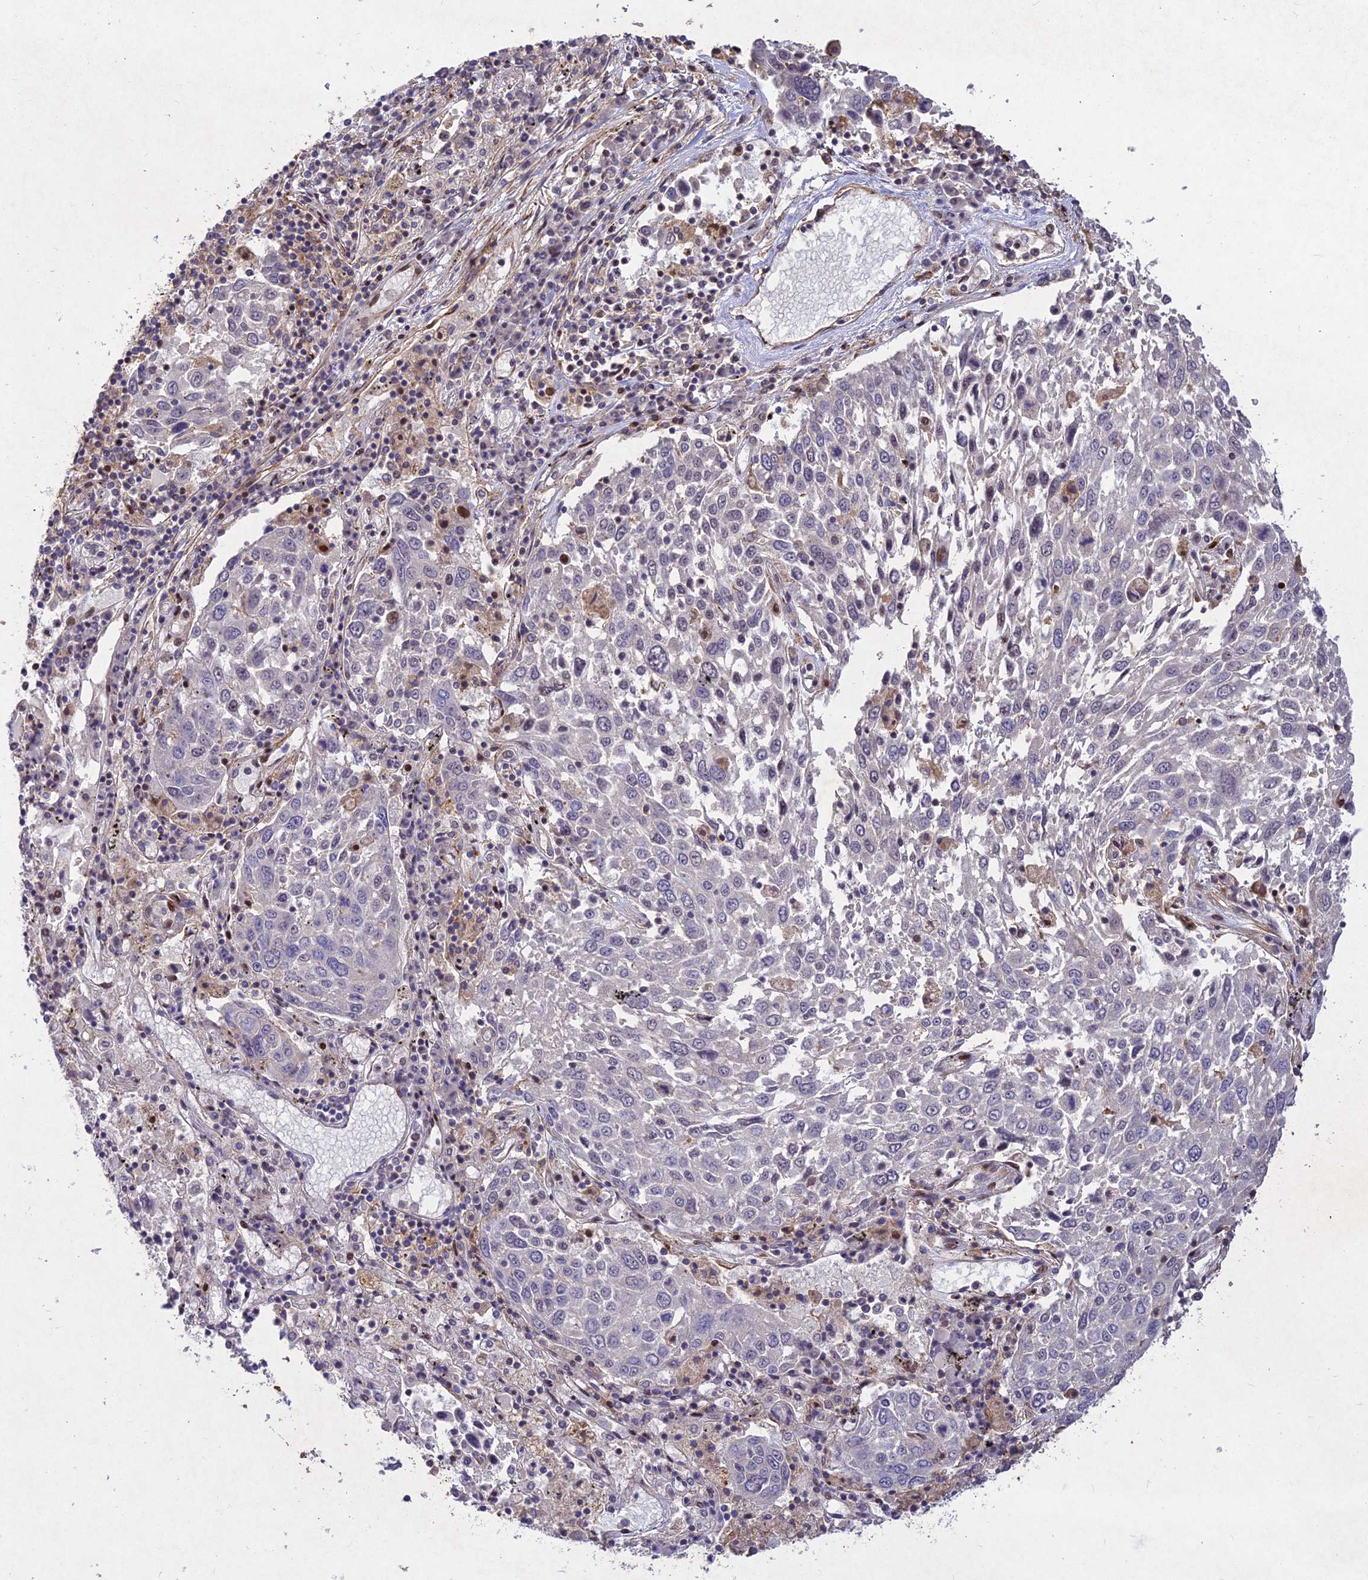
{"staining": {"intensity": "negative", "quantity": "none", "location": "none"}, "tissue": "lung cancer", "cell_type": "Tumor cells", "image_type": "cancer", "snomed": [{"axis": "morphology", "description": "Squamous cell carcinoma, NOS"}, {"axis": "topography", "description": "Lung"}], "caption": "Immunohistochemical staining of human lung cancer (squamous cell carcinoma) exhibits no significant expression in tumor cells.", "gene": "RELCH", "patient": {"sex": "male", "age": 65}}